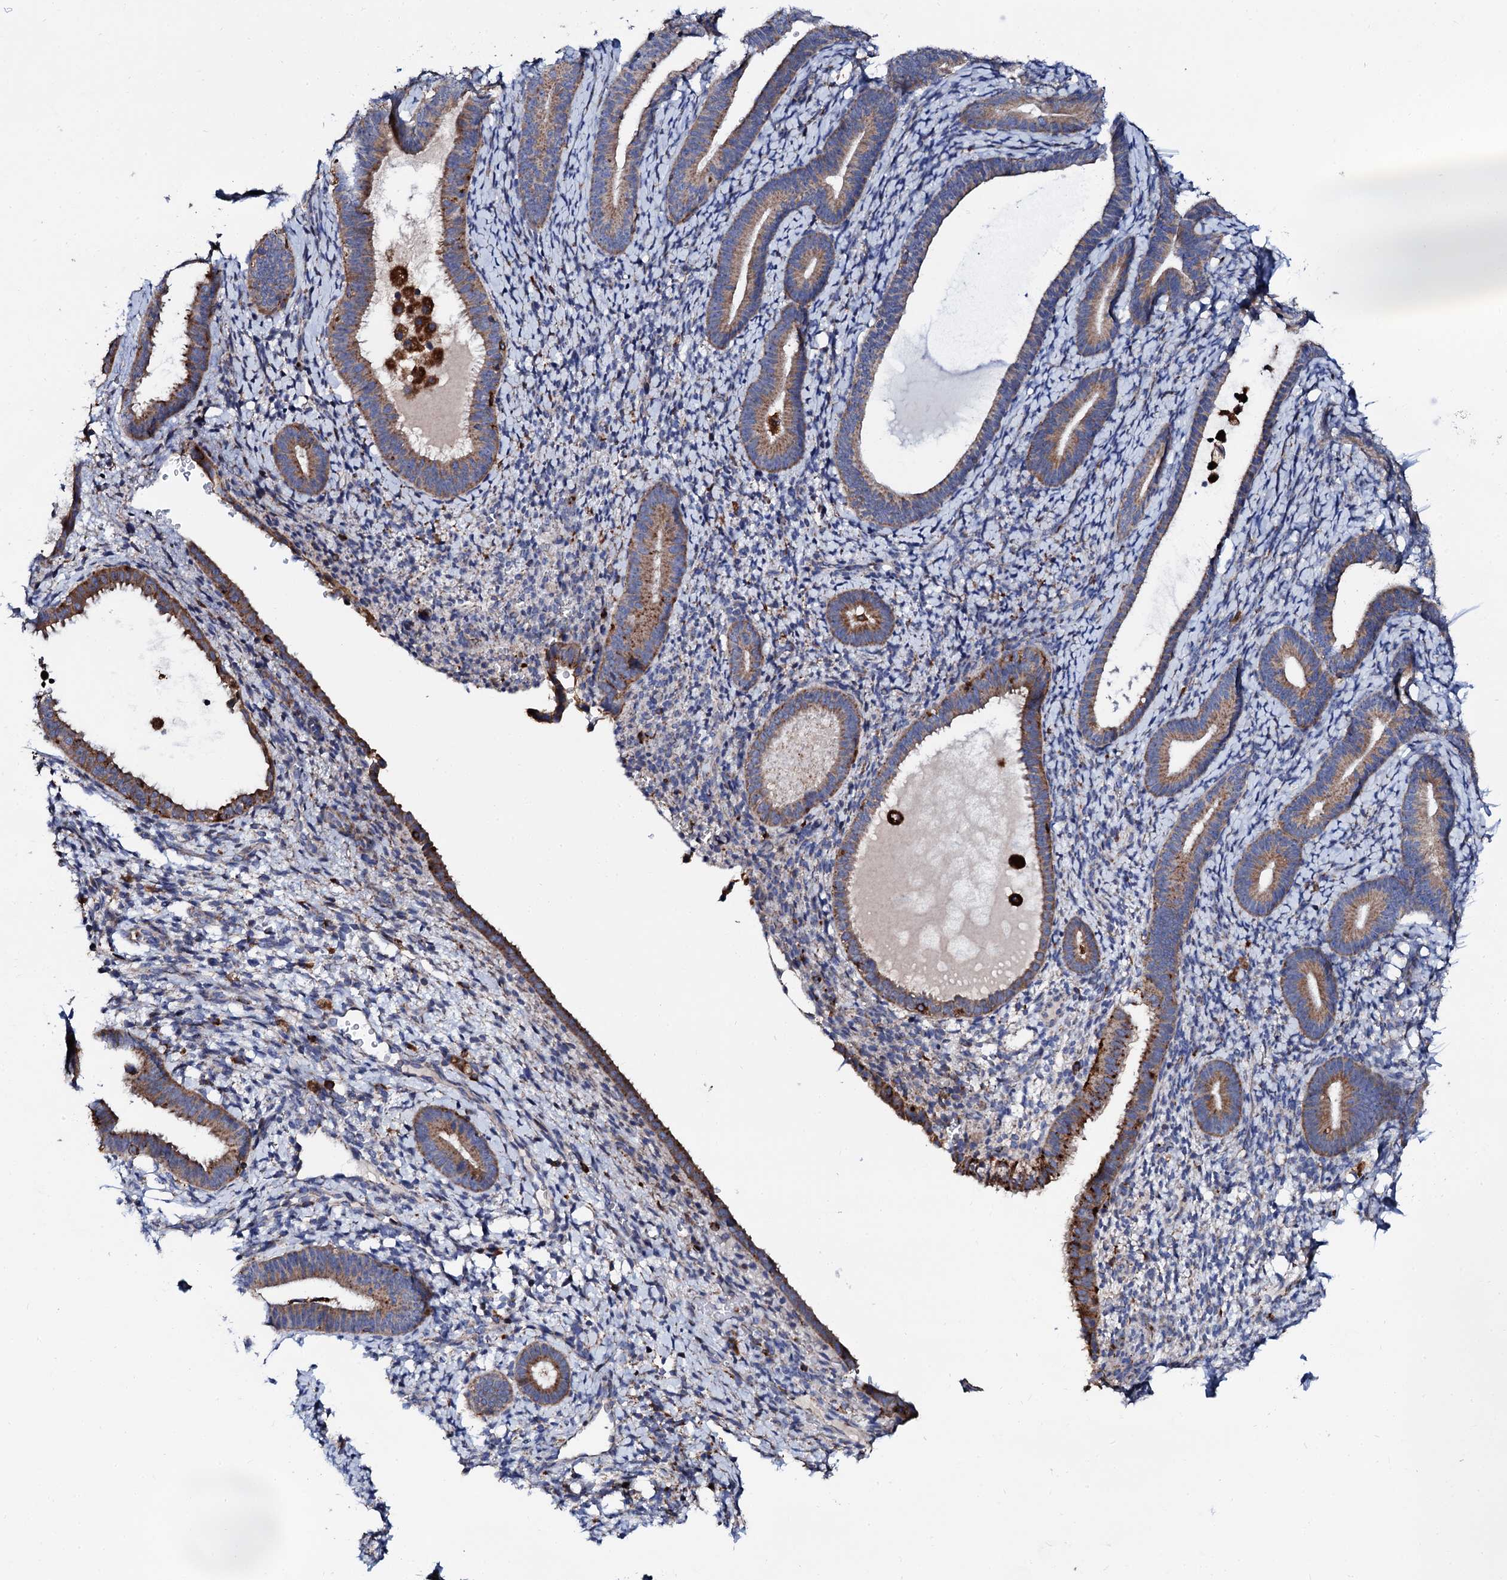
{"staining": {"intensity": "weak", "quantity": "<25%", "location": "cytoplasmic/membranous"}, "tissue": "endometrium", "cell_type": "Cells in endometrial stroma", "image_type": "normal", "snomed": [{"axis": "morphology", "description": "Normal tissue, NOS"}, {"axis": "topography", "description": "Endometrium"}], "caption": "Immunohistochemical staining of unremarkable human endometrium displays no significant positivity in cells in endometrial stroma.", "gene": "TCIRG1", "patient": {"sex": "female", "age": 65}}